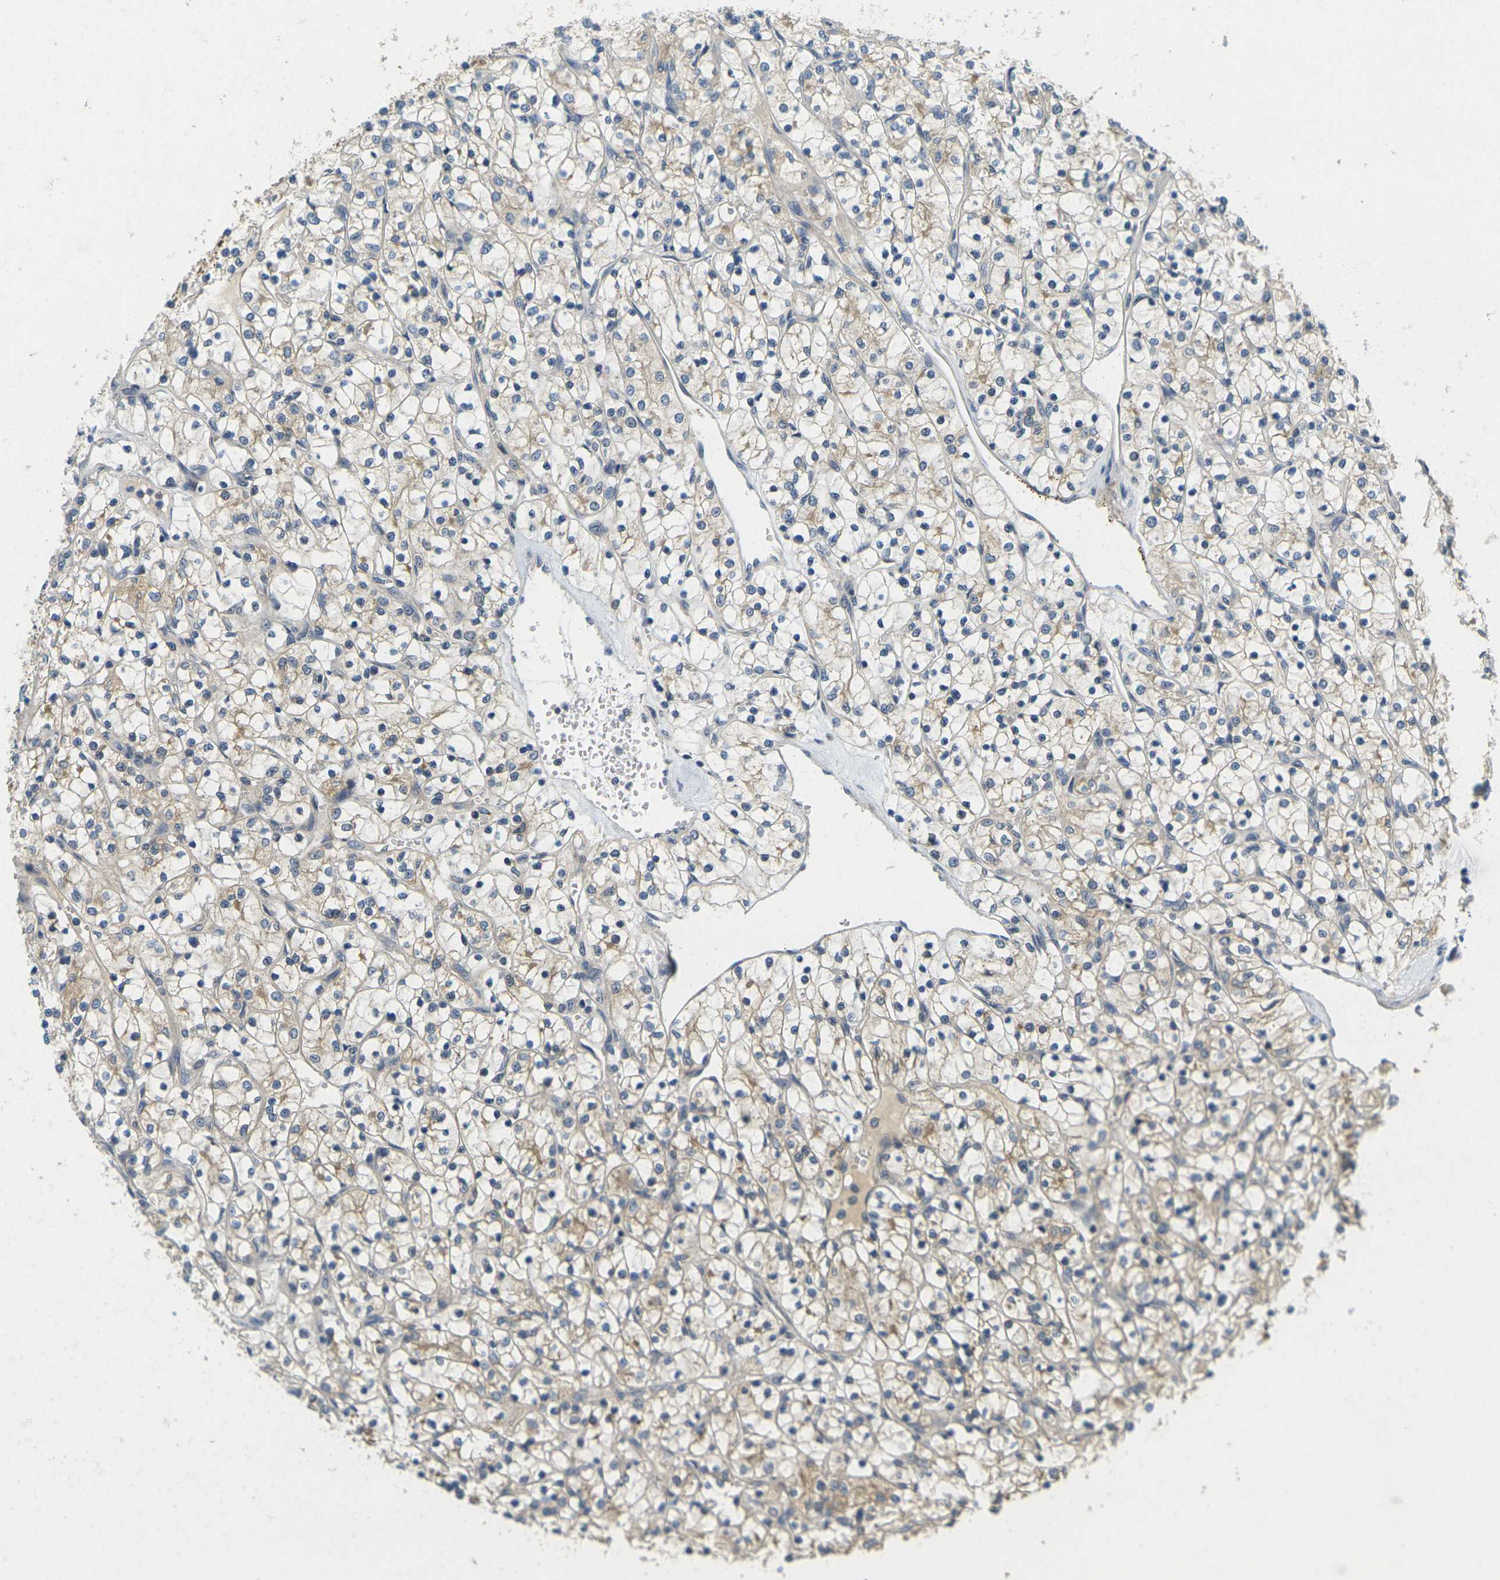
{"staining": {"intensity": "weak", "quantity": ">75%", "location": "cytoplasmic/membranous"}, "tissue": "renal cancer", "cell_type": "Tumor cells", "image_type": "cancer", "snomed": [{"axis": "morphology", "description": "Adenocarcinoma, NOS"}, {"axis": "topography", "description": "Kidney"}], "caption": "A high-resolution micrograph shows immunohistochemistry staining of renal cancer (adenocarcinoma), which exhibits weak cytoplasmic/membranous staining in about >75% of tumor cells.", "gene": "KLHL8", "patient": {"sex": "female", "age": 69}}